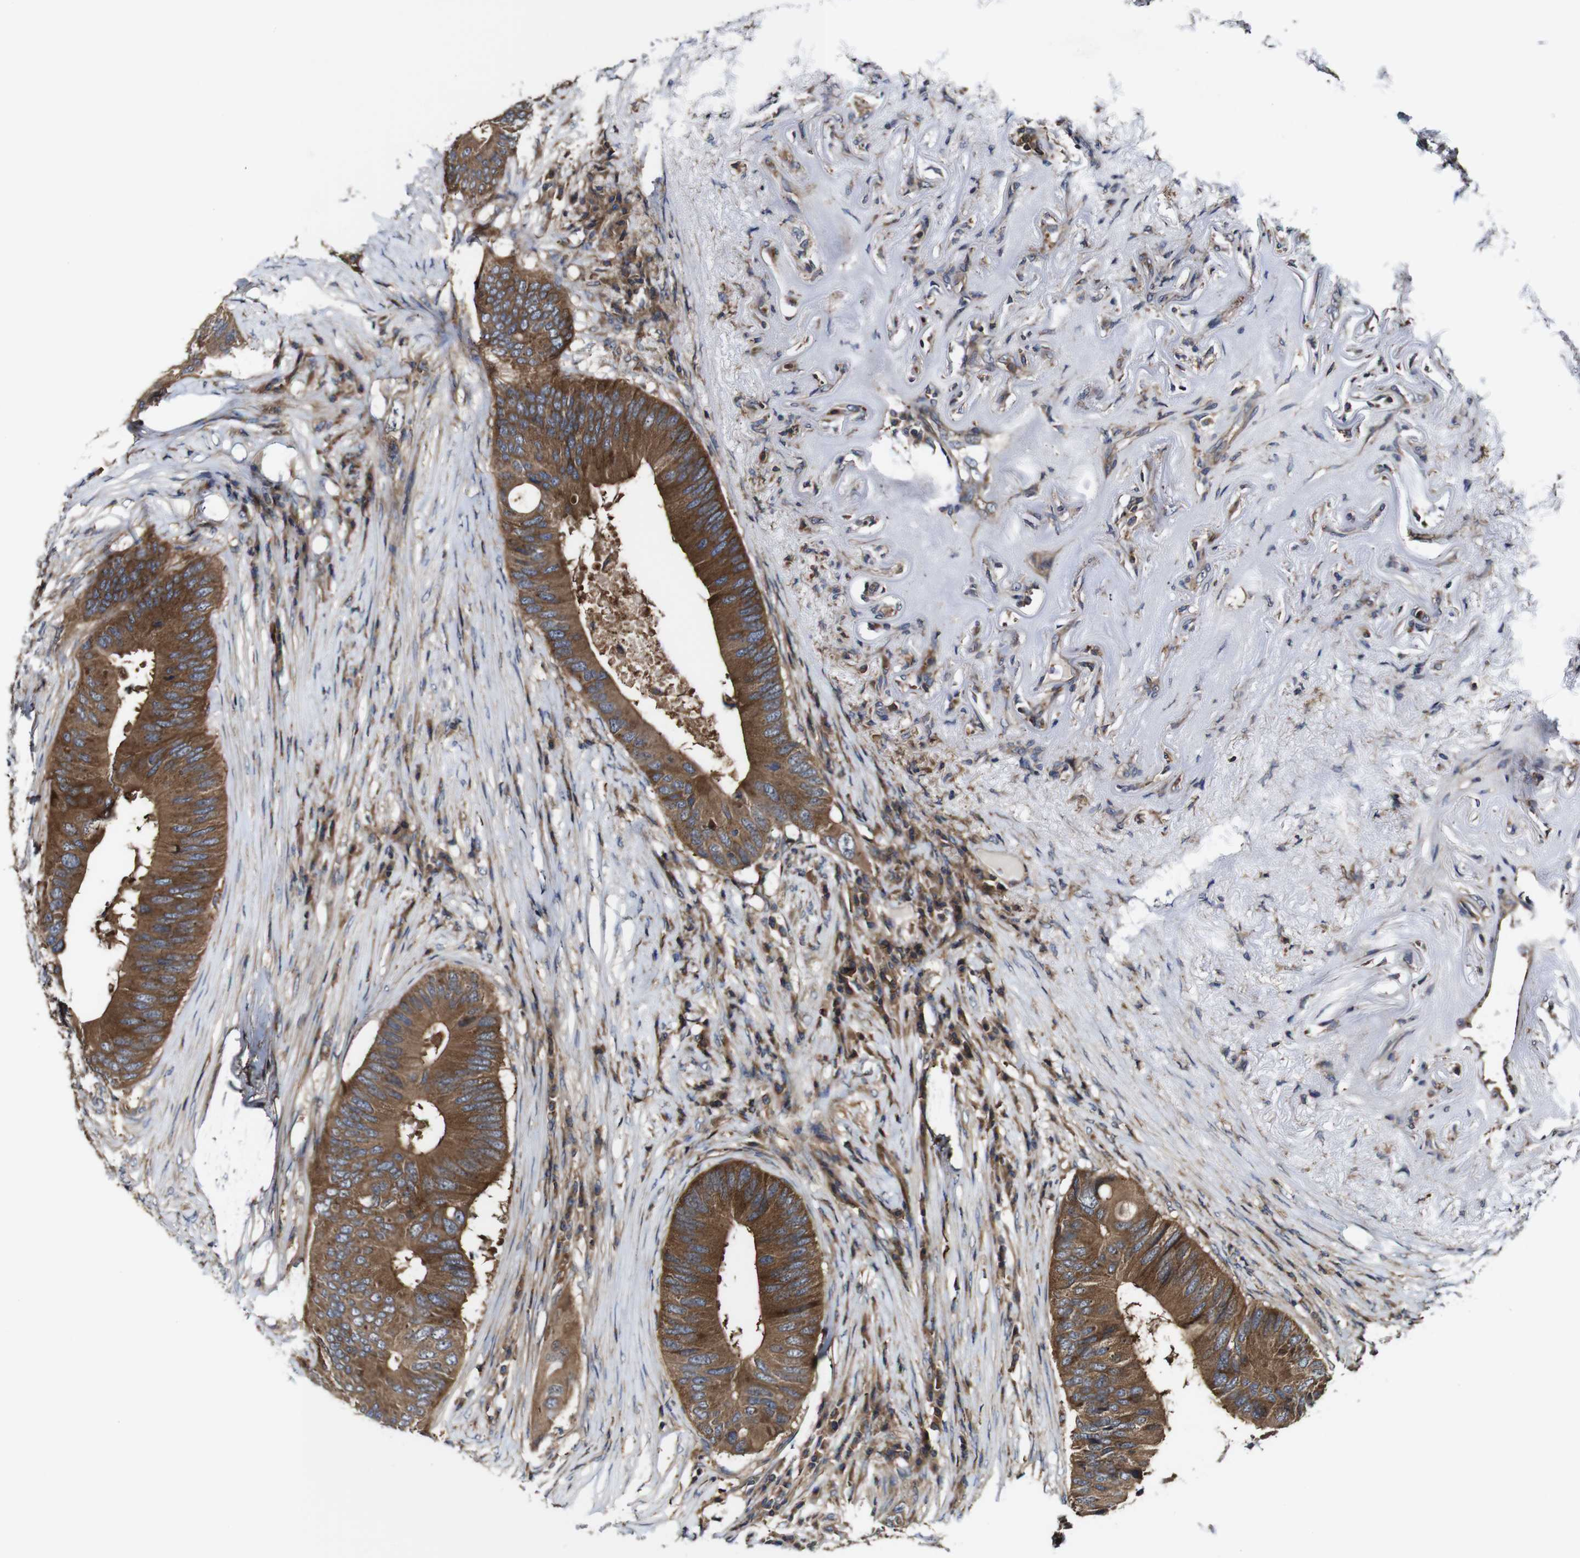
{"staining": {"intensity": "strong", "quantity": ">75%", "location": "cytoplasmic/membranous"}, "tissue": "colorectal cancer", "cell_type": "Tumor cells", "image_type": "cancer", "snomed": [{"axis": "morphology", "description": "Adenocarcinoma, NOS"}, {"axis": "topography", "description": "Colon"}], "caption": "Brown immunohistochemical staining in colorectal cancer reveals strong cytoplasmic/membranous positivity in approximately >75% of tumor cells.", "gene": "TNIK", "patient": {"sex": "male", "age": 71}}